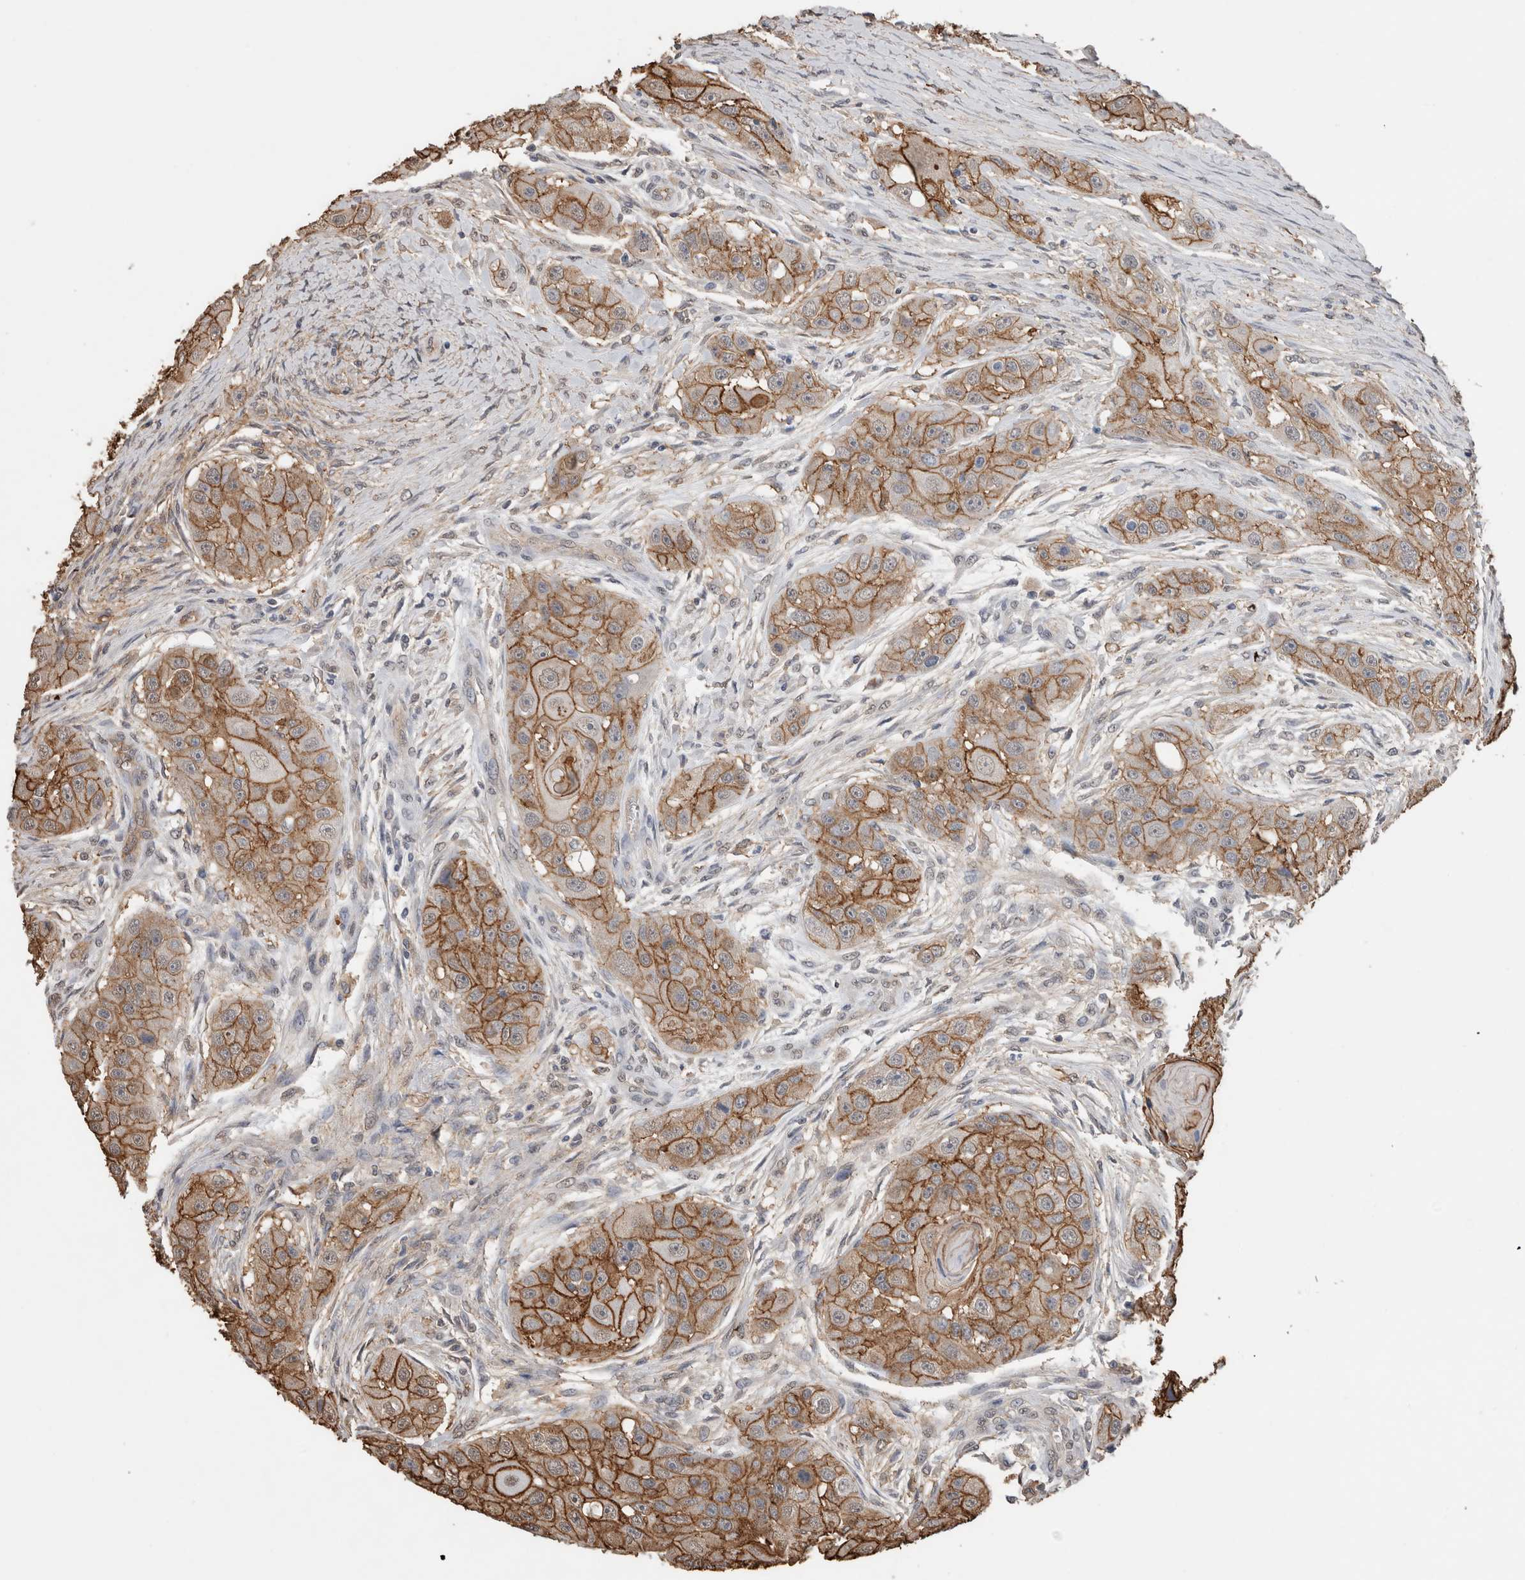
{"staining": {"intensity": "moderate", "quantity": ">75%", "location": "cytoplasmic/membranous"}, "tissue": "head and neck cancer", "cell_type": "Tumor cells", "image_type": "cancer", "snomed": [{"axis": "morphology", "description": "Normal tissue, NOS"}, {"axis": "morphology", "description": "Squamous cell carcinoma, NOS"}, {"axis": "topography", "description": "Skeletal muscle"}, {"axis": "topography", "description": "Head-Neck"}], "caption": "Head and neck cancer was stained to show a protein in brown. There is medium levels of moderate cytoplasmic/membranous staining in approximately >75% of tumor cells.", "gene": "S100A10", "patient": {"sex": "male", "age": 51}}